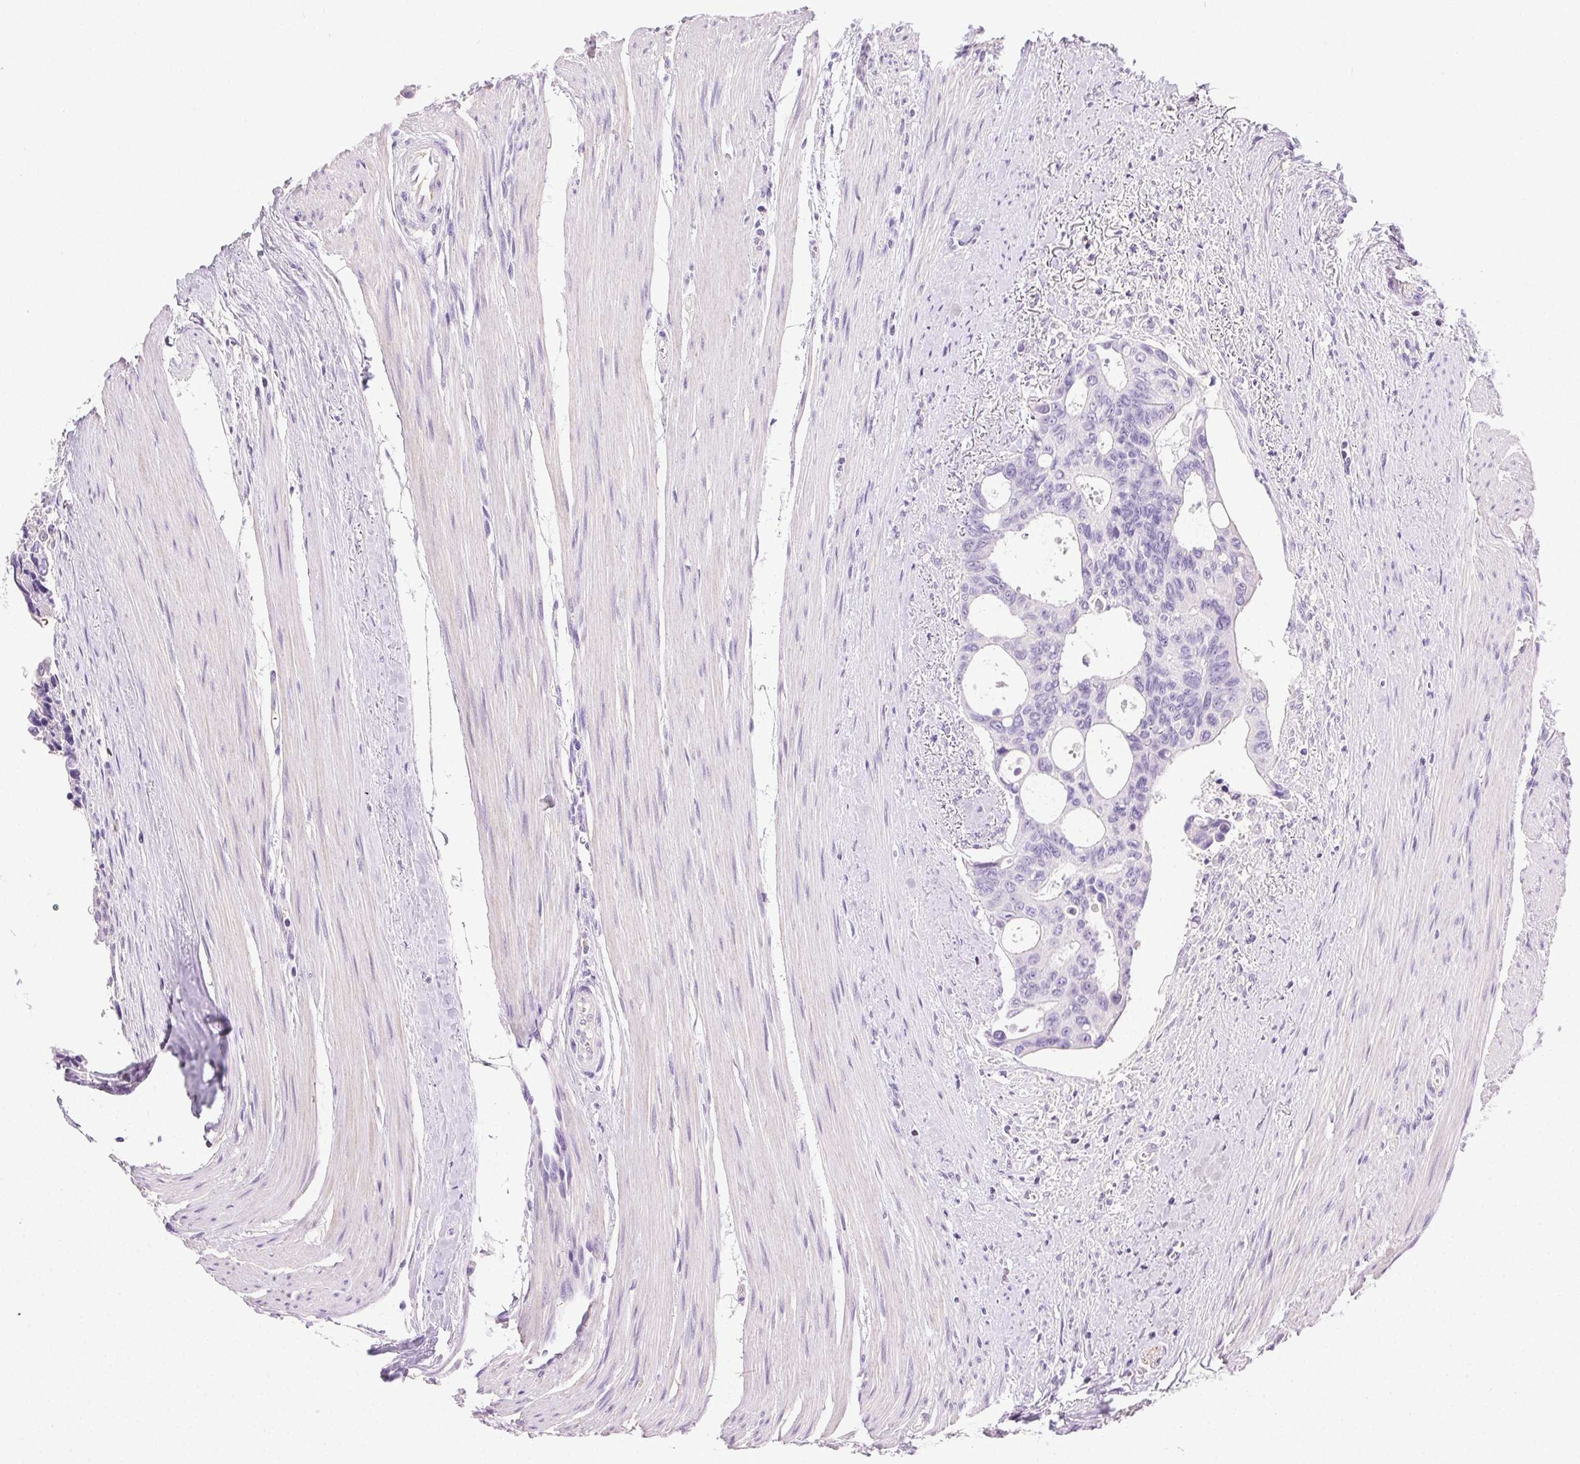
{"staining": {"intensity": "negative", "quantity": "none", "location": "none"}, "tissue": "colorectal cancer", "cell_type": "Tumor cells", "image_type": "cancer", "snomed": [{"axis": "morphology", "description": "Adenocarcinoma, NOS"}, {"axis": "topography", "description": "Rectum"}], "caption": "IHC micrograph of neoplastic tissue: colorectal cancer (adenocarcinoma) stained with DAB (3,3'-diaminobenzidine) demonstrates no significant protein staining in tumor cells.", "gene": "SYCE2", "patient": {"sex": "male", "age": 76}}